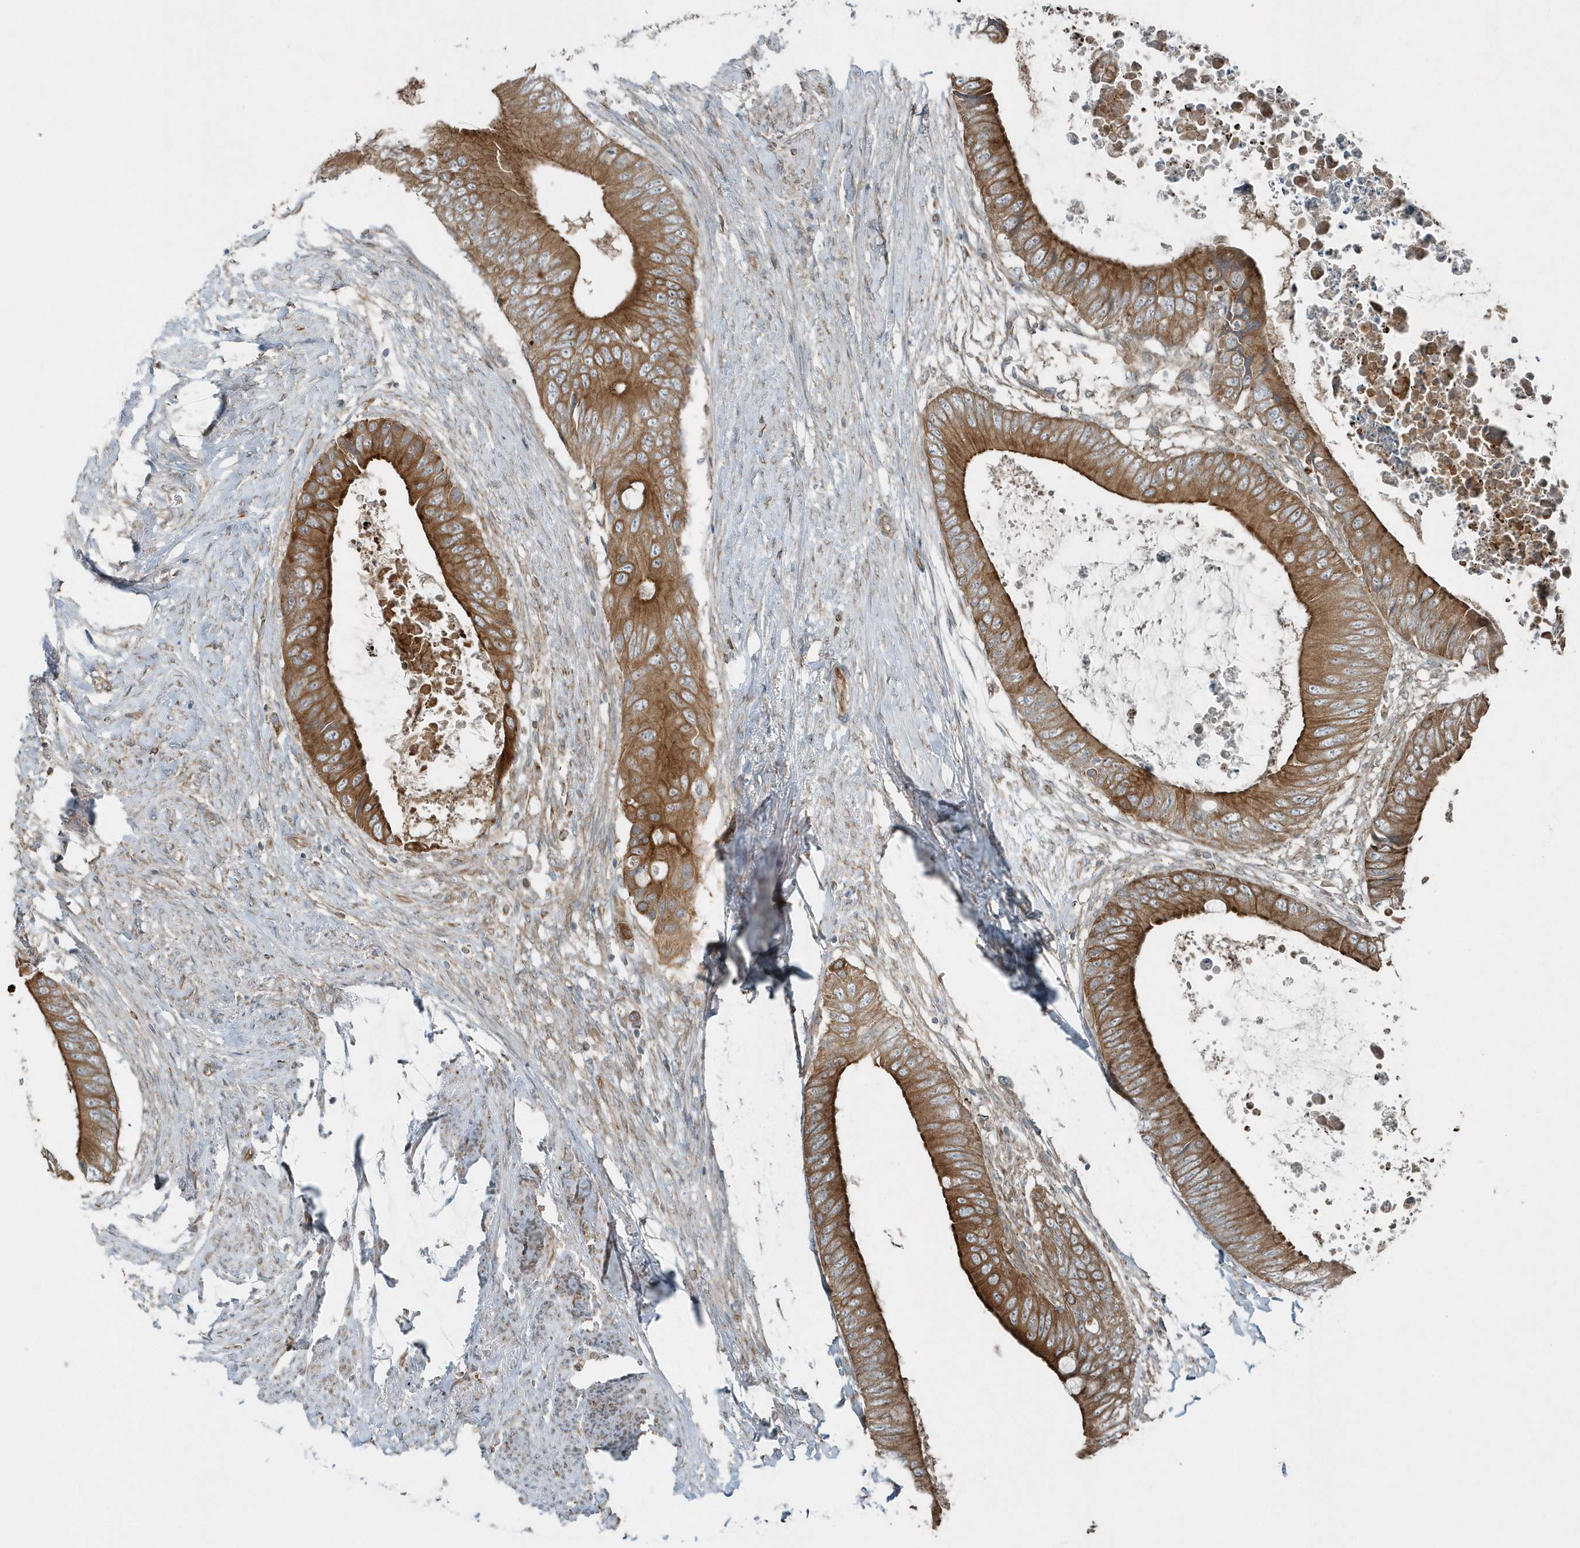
{"staining": {"intensity": "moderate", "quantity": ">75%", "location": "cytoplasmic/membranous"}, "tissue": "colorectal cancer", "cell_type": "Tumor cells", "image_type": "cancer", "snomed": [{"axis": "morphology", "description": "Normal tissue, NOS"}, {"axis": "morphology", "description": "Adenocarcinoma, NOS"}, {"axis": "topography", "description": "Rectum"}, {"axis": "topography", "description": "Peripheral nerve tissue"}], "caption": "Immunohistochemistry (IHC) histopathology image of neoplastic tissue: human colorectal cancer (adenocarcinoma) stained using immunohistochemistry (IHC) exhibits medium levels of moderate protein expression localized specifically in the cytoplasmic/membranous of tumor cells, appearing as a cytoplasmic/membranous brown color.", "gene": "GCC2", "patient": {"sex": "female", "age": 77}}